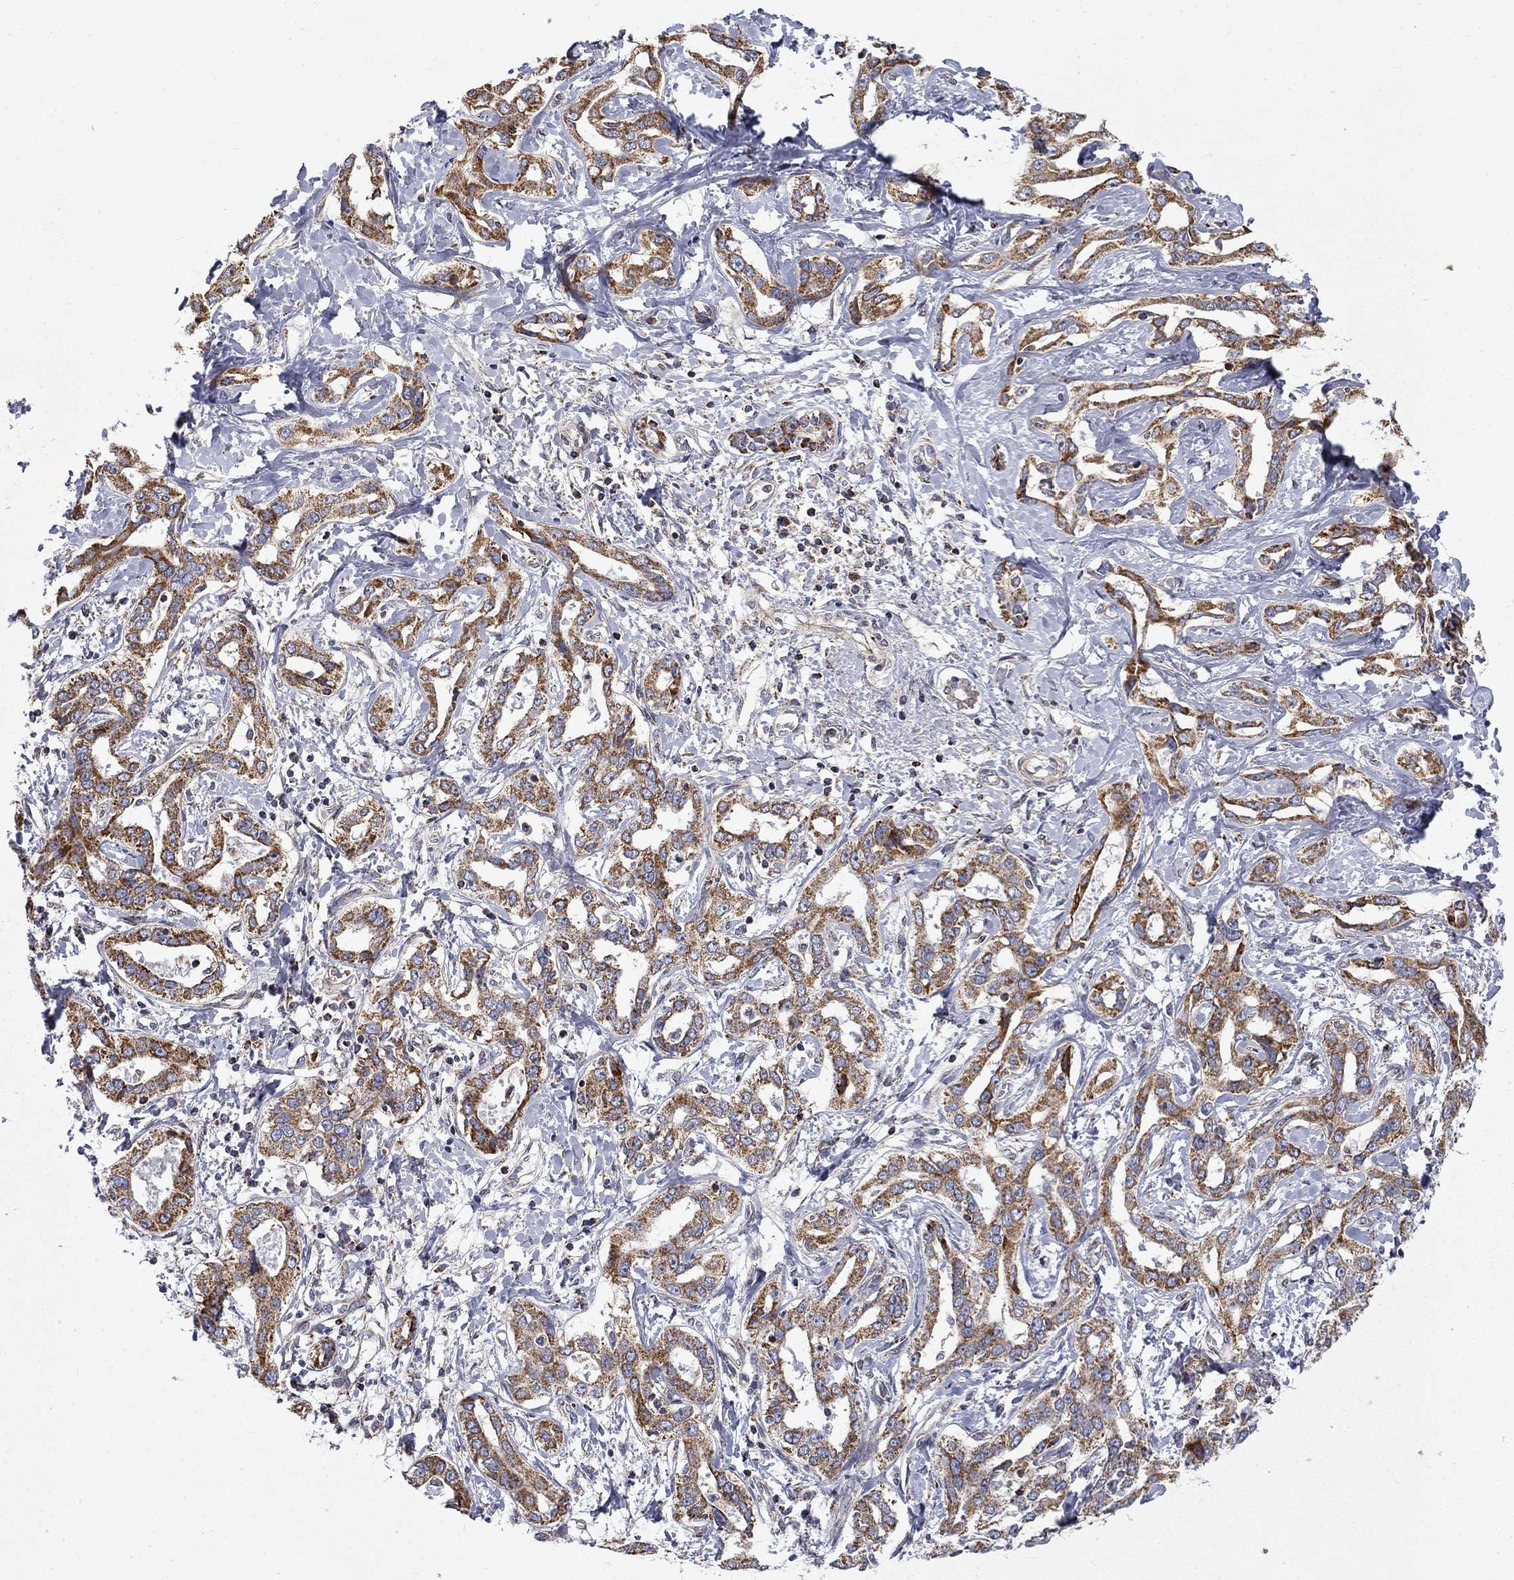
{"staining": {"intensity": "moderate", "quantity": ">75%", "location": "cytoplasmic/membranous"}, "tissue": "liver cancer", "cell_type": "Tumor cells", "image_type": "cancer", "snomed": [{"axis": "morphology", "description": "Cholangiocarcinoma"}, {"axis": "topography", "description": "Liver"}], "caption": "Immunohistochemistry (IHC) of human liver cancer (cholangiocarcinoma) exhibits medium levels of moderate cytoplasmic/membranous expression in about >75% of tumor cells. Using DAB (3,3'-diaminobenzidine) (brown) and hematoxylin (blue) stains, captured at high magnification using brightfield microscopy.", "gene": "PCBP3", "patient": {"sex": "male", "age": 59}}